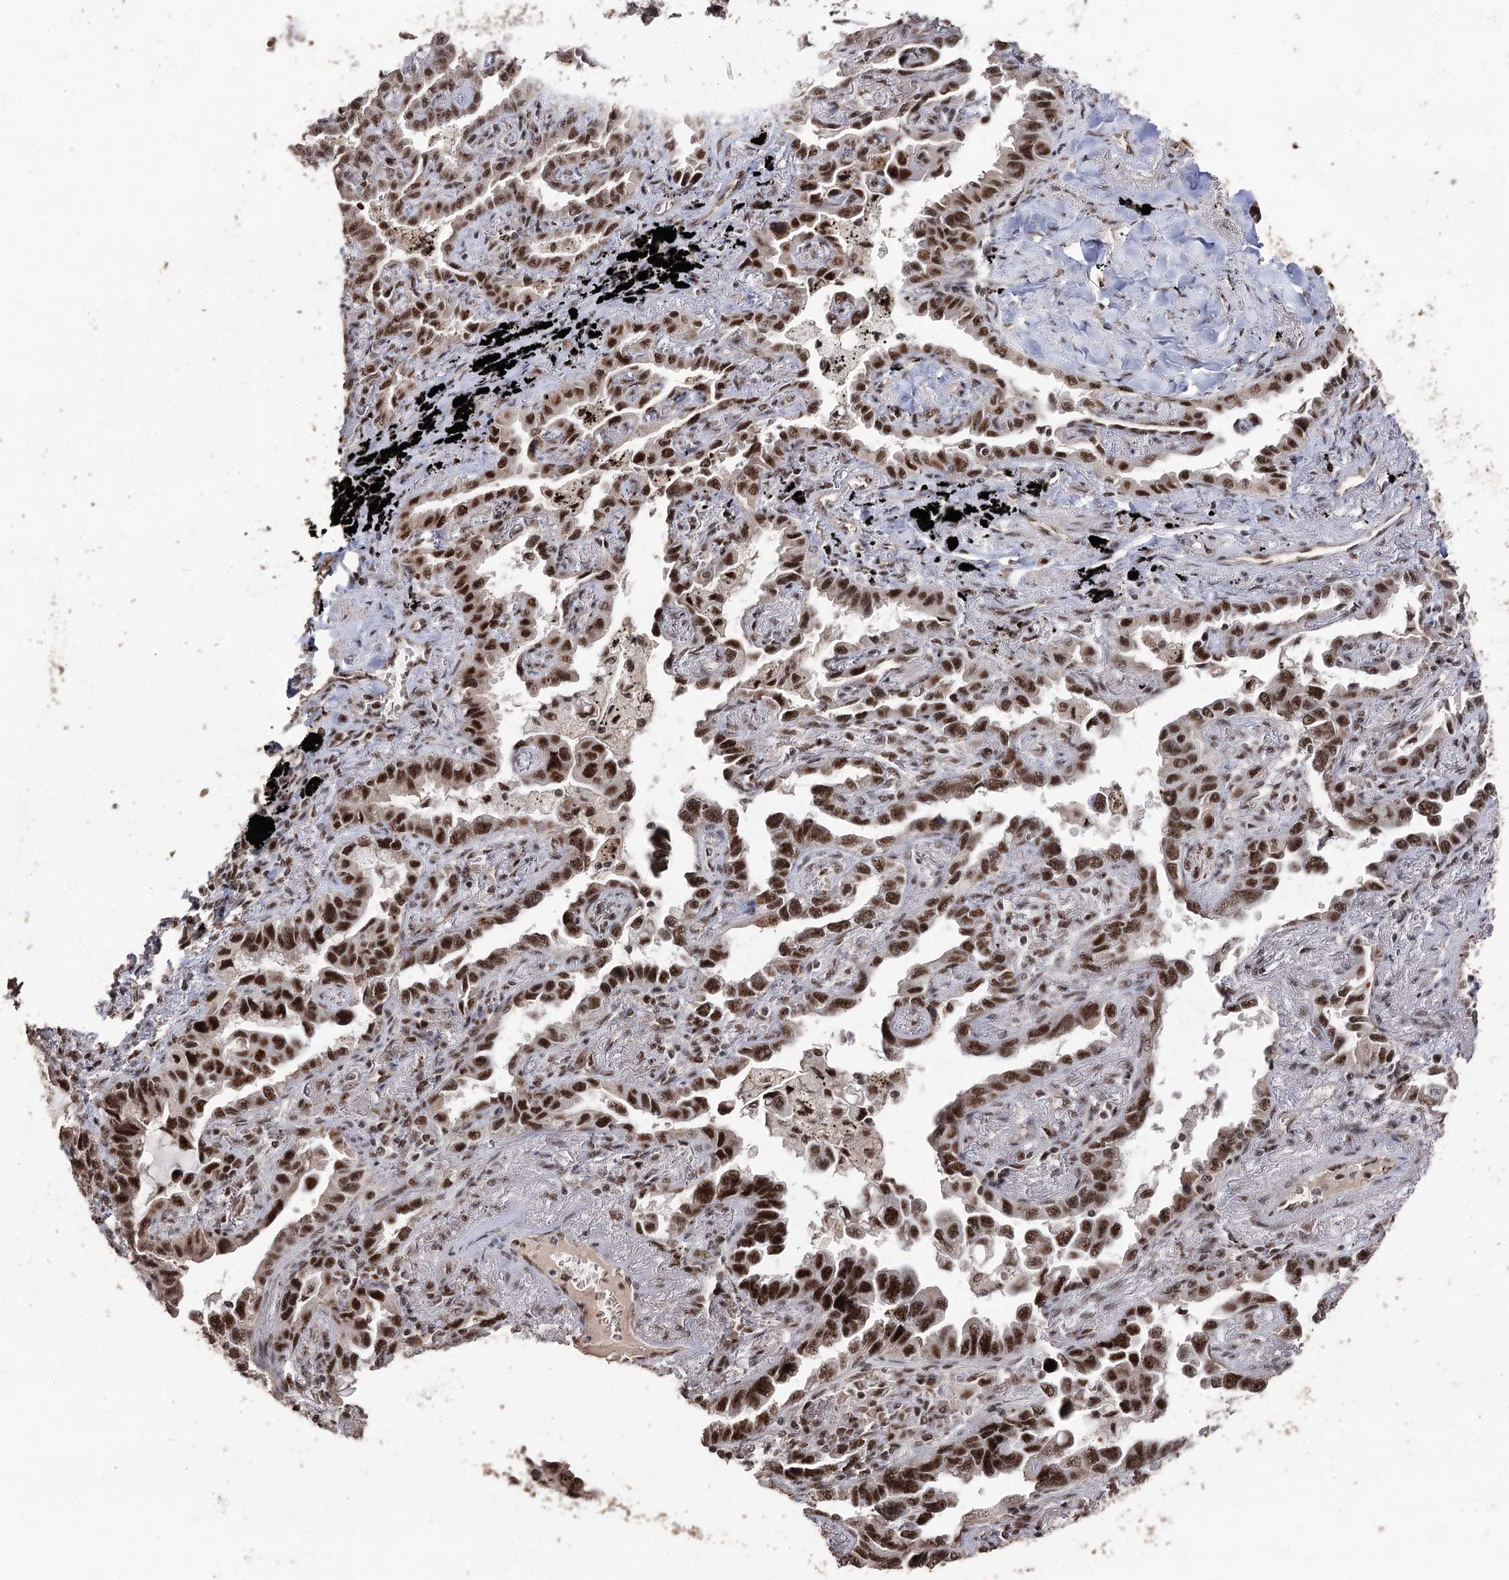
{"staining": {"intensity": "strong", "quantity": ">75%", "location": "nuclear"}, "tissue": "lung cancer", "cell_type": "Tumor cells", "image_type": "cancer", "snomed": [{"axis": "morphology", "description": "Adenocarcinoma, NOS"}, {"axis": "topography", "description": "Lung"}], "caption": "Immunohistochemical staining of lung cancer exhibits strong nuclear protein positivity in approximately >75% of tumor cells.", "gene": "U2SURP", "patient": {"sex": "male", "age": 67}}